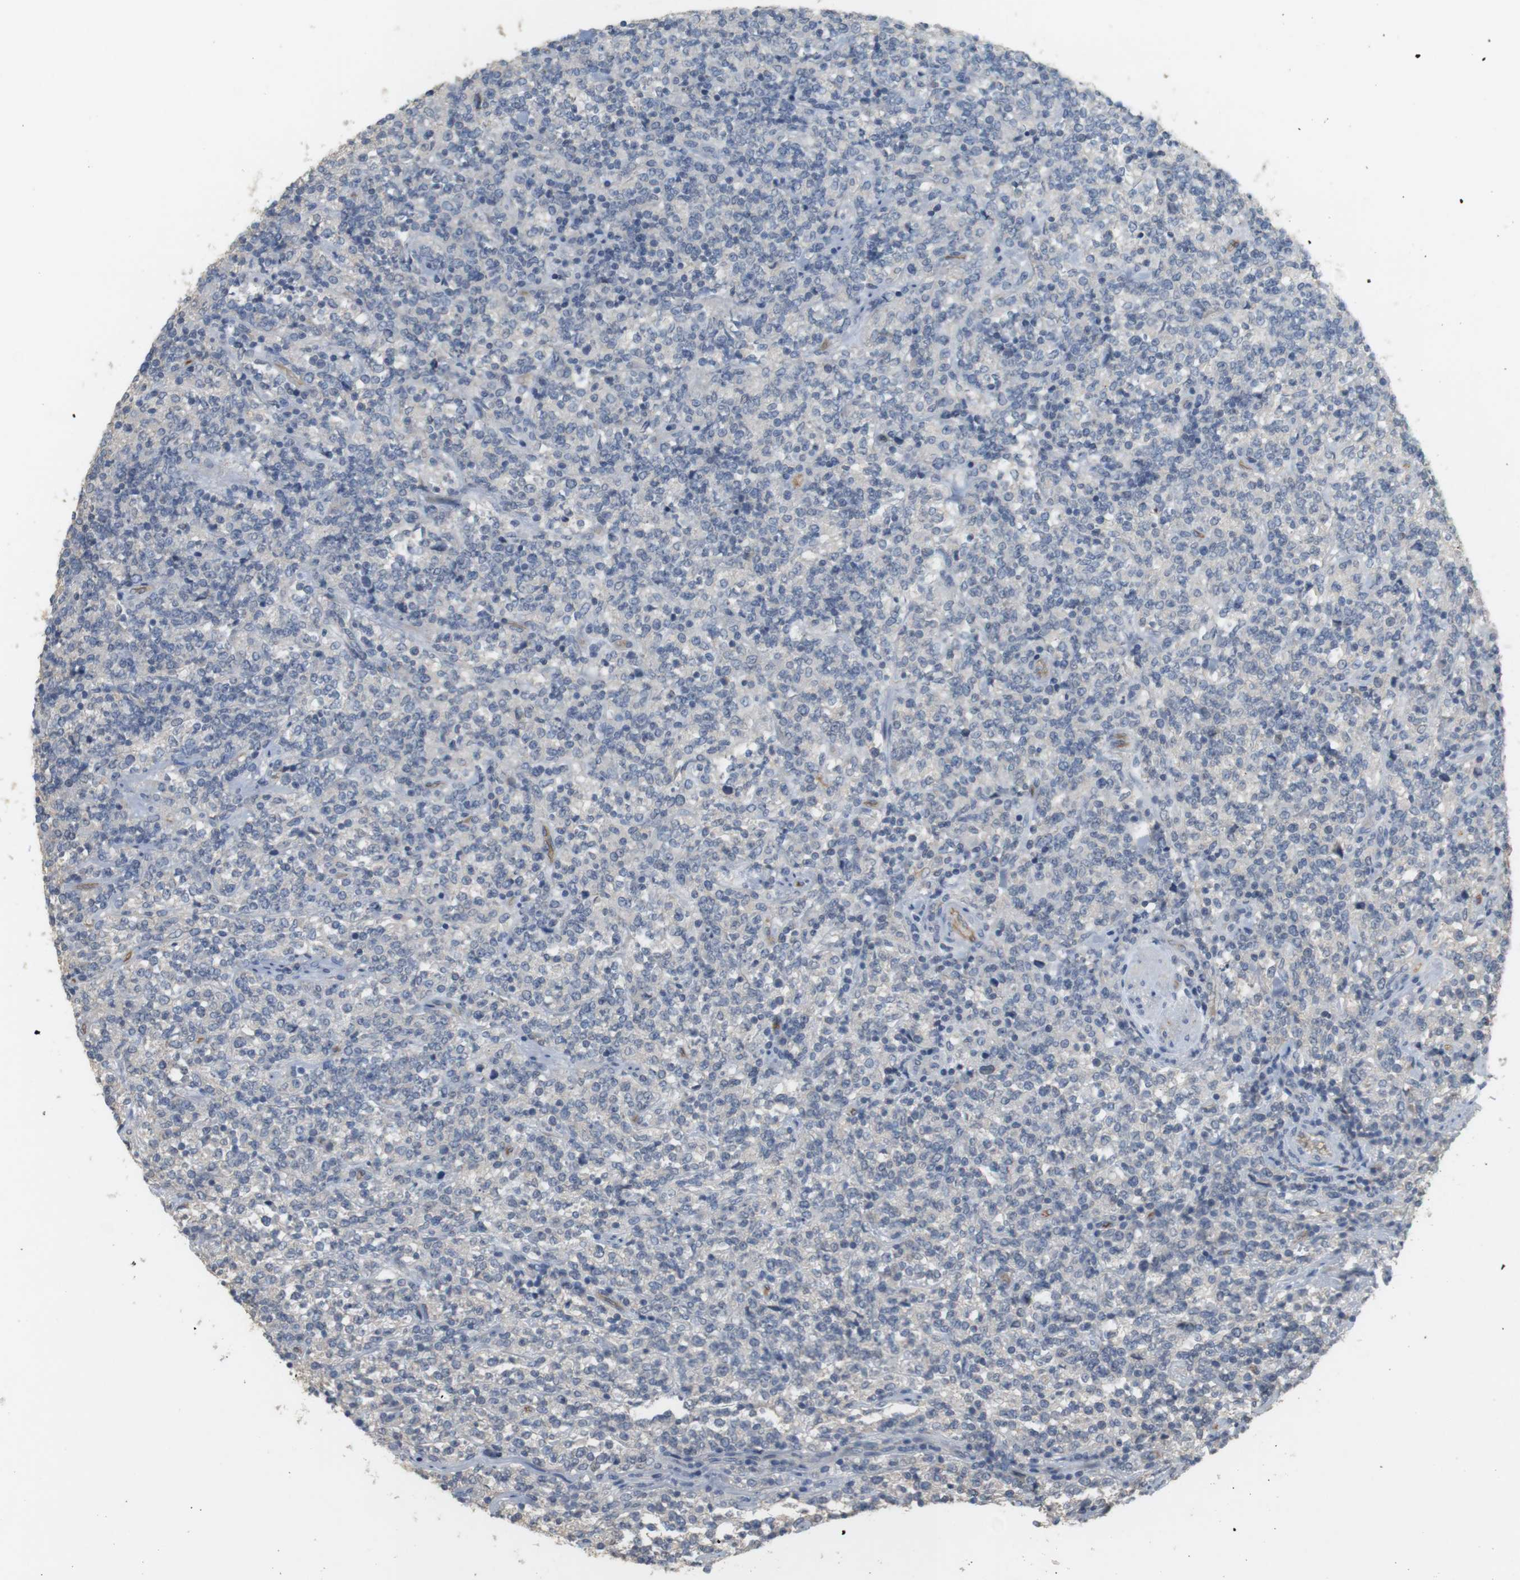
{"staining": {"intensity": "negative", "quantity": "none", "location": "none"}, "tissue": "lymphoma", "cell_type": "Tumor cells", "image_type": "cancer", "snomed": [{"axis": "morphology", "description": "Malignant lymphoma, non-Hodgkin's type, High grade"}, {"axis": "topography", "description": "Soft tissue"}], "caption": "This is an immunohistochemistry (IHC) photomicrograph of human lymphoma. There is no positivity in tumor cells.", "gene": "OSR1", "patient": {"sex": "male", "age": 18}}